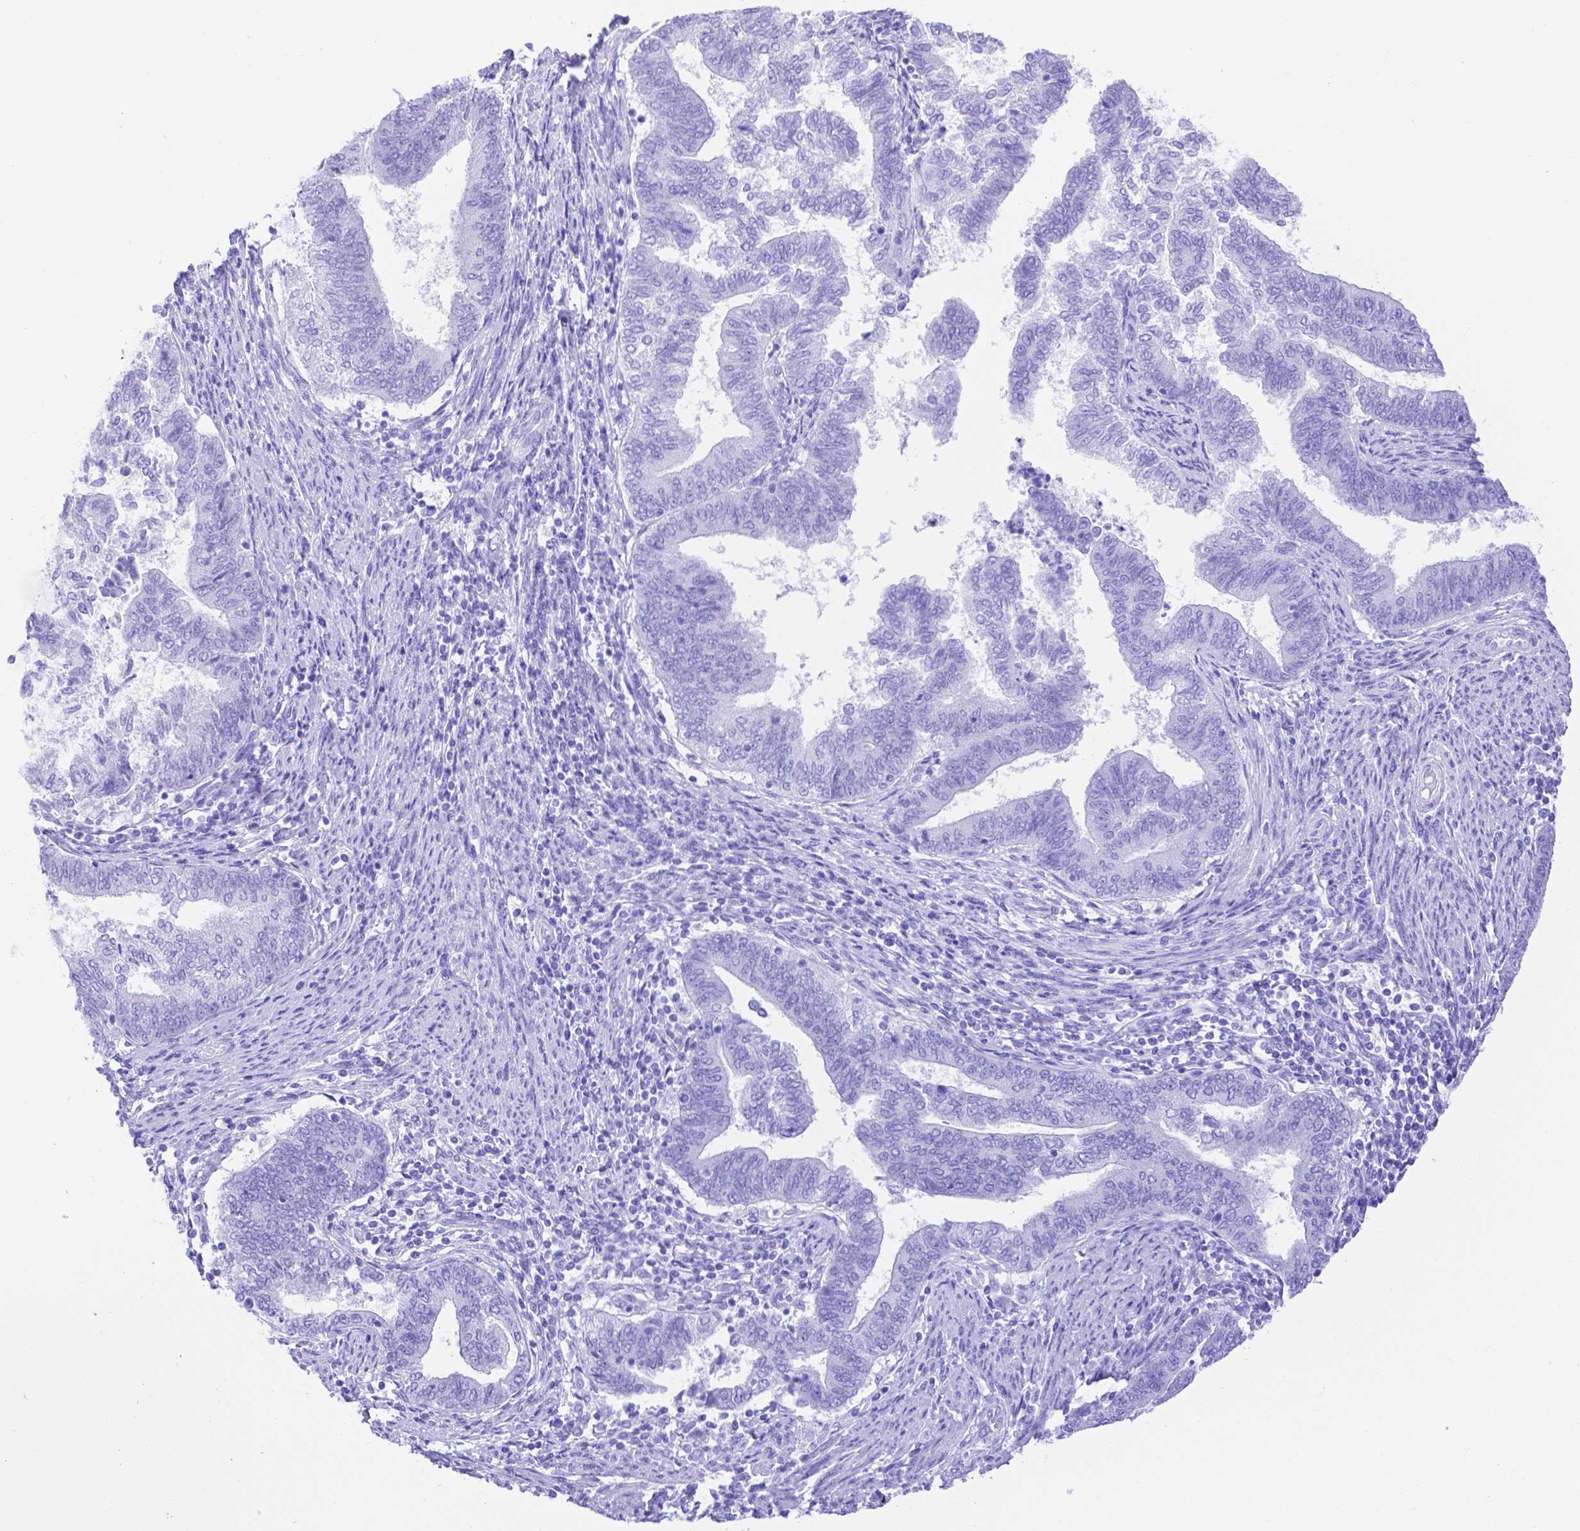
{"staining": {"intensity": "negative", "quantity": "none", "location": "none"}, "tissue": "endometrial cancer", "cell_type": "Tumor cells", "image_type": "cancer", "snomed": [{"axis": "morphology", "description": "Adenocarcinoma, NOS"}, {"axis": "topography", "description": "Endometrium"}], "caption": "DAB (3,3'-diaminobenzidine) immunohistochemical staining of adenocarcinoma (endometrial) demonstrates no significant staining in tumor cells. (Brightfield microscopy of DAB immunohistochemistry (IHC) at high magnification).", "gene": "SMR3A", "patient": {"sex": "female", "age": 65}}